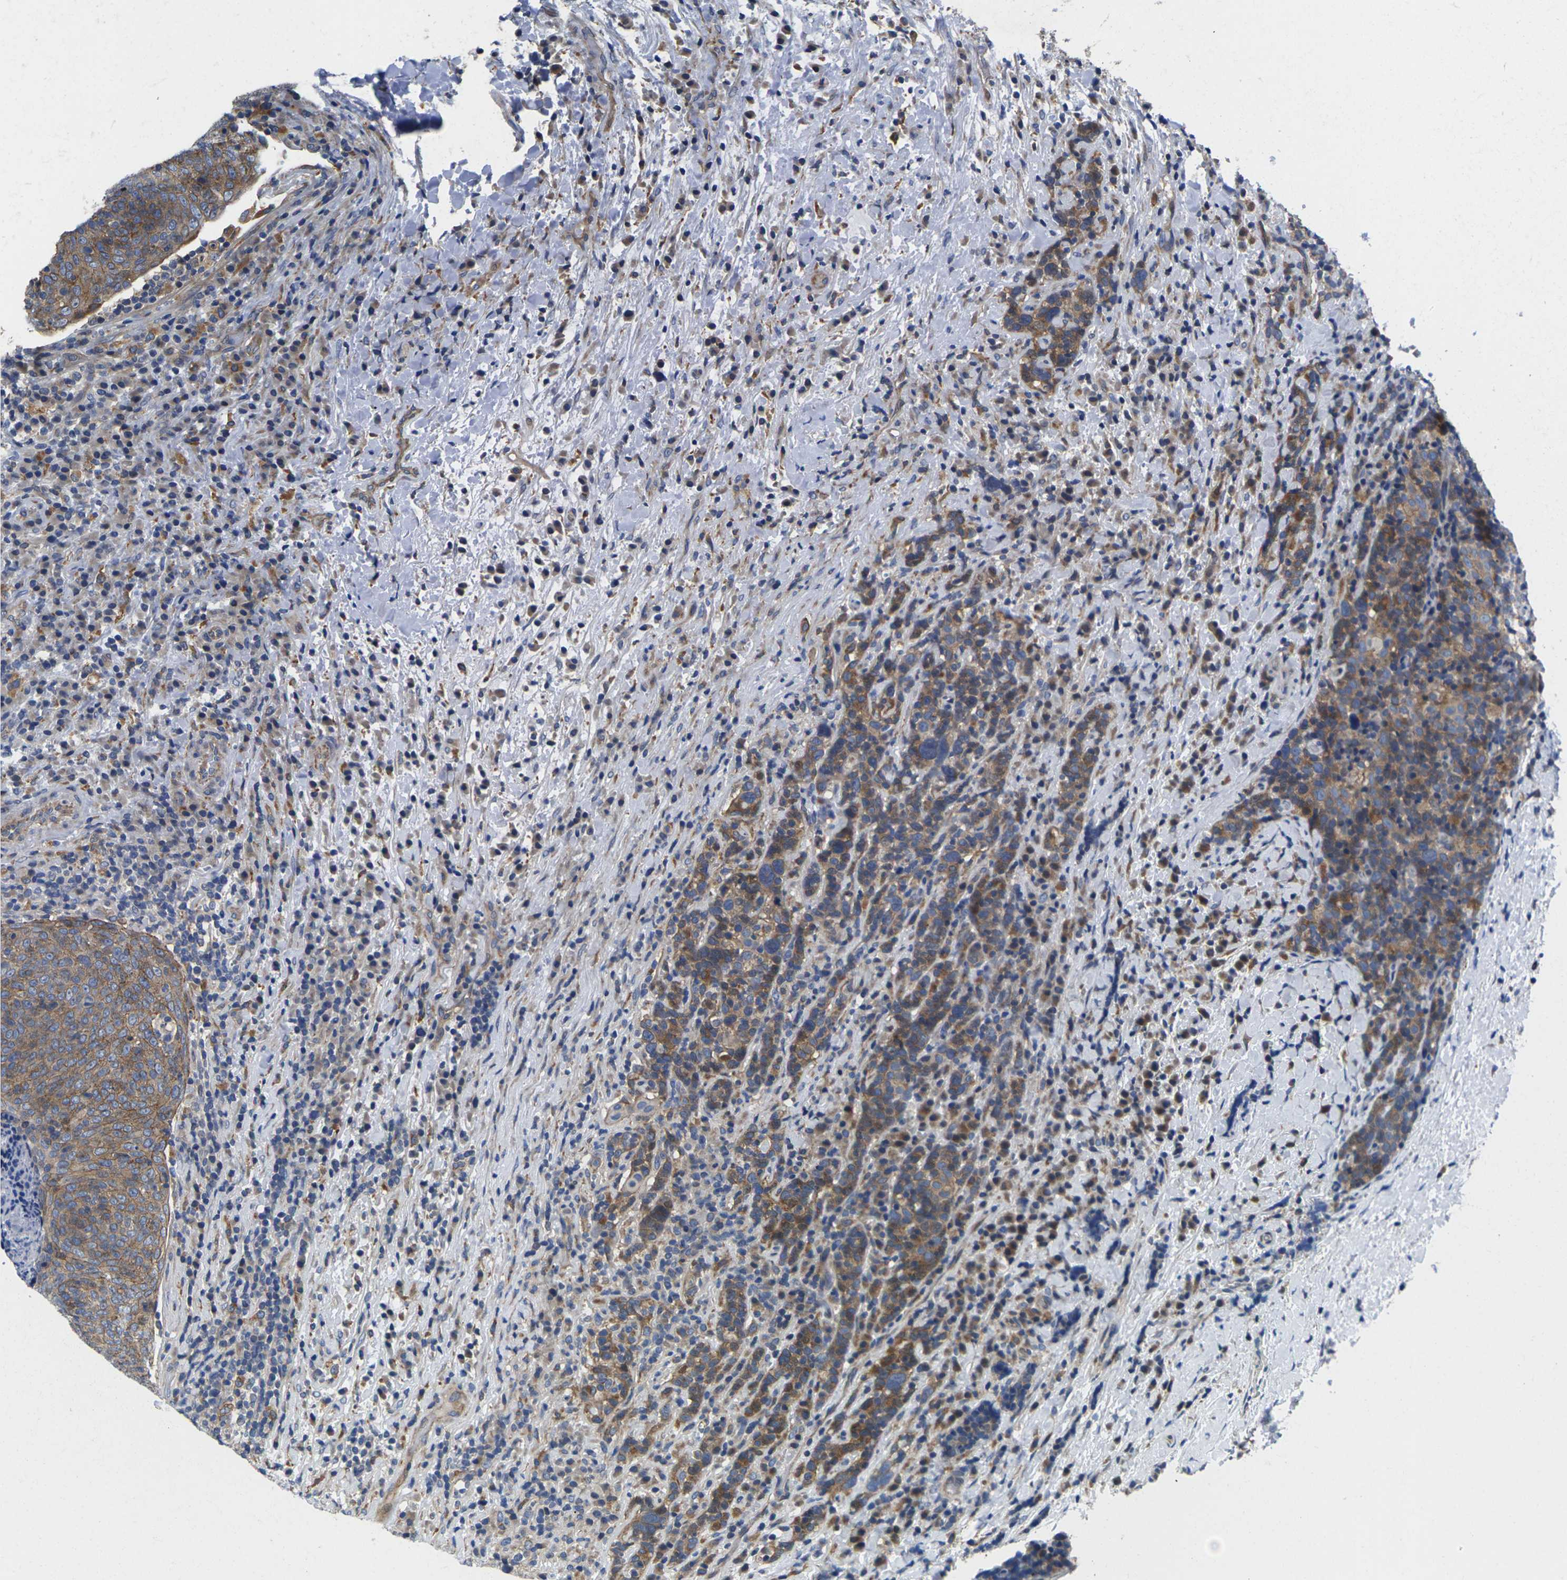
{"staining": {"intensity": "moderate", "quantity": ">75%", "location": "cytoplasmic/membranous"}, "tissue": "head and neck cancer", "cell_type": "Tumor cells", "image_type": "cancer", "snomed": [{"axis": "morphology", "description": "Squamous cell carcinoma, NOS"}, {"axis": "morphology", "description": "Squamous cell carcinoma, metastatic, NOS"}, {"axis": "topography", "description": "Lymph node"}, {"axis": "topography", "description": "Head-Neck"}], "caption": "This photomicrograph displays head and neck cancer (metastatic squamous cell carcinoma) stained with immunohistochemistry to label a protein in brown. The cytoplasmic/membranous of tumor cells show moderate positivity for the protein. Nuclei are counter-stained blue.", "gene": "SCNN1A", "patient": {"sex": "male", "age": 62}}